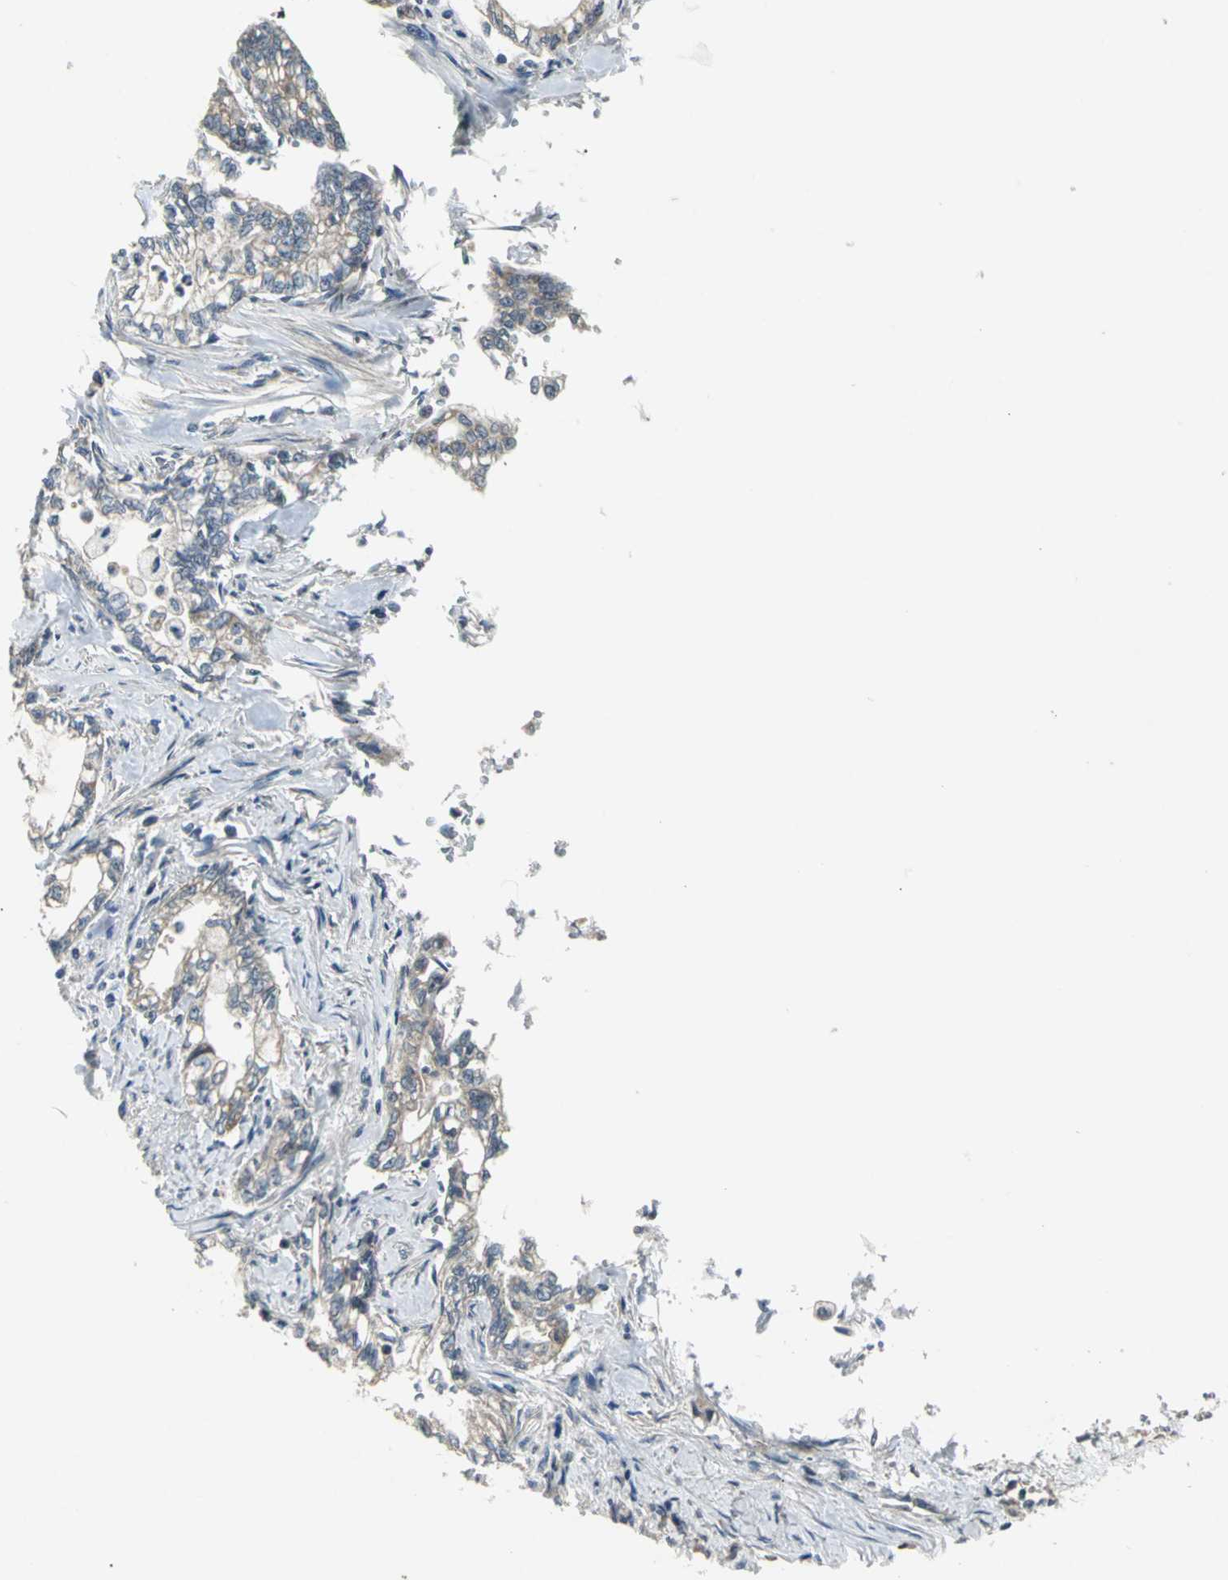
{"staining": {"intensity": "weak", "quantity": "25%-75%", "location": "cytoplasmic/membranous"}, "tissue": "pancreatic cancer", "cell_type": "Tumor cells", "image_type": "cancer", "snomed": [{"axis": "morphology", "description": "Normal tissue, NOS"}, {"axis": "topography", "description": "Pancreas"}], "caption": "The image exhibits a brown stain indicating the presence of a protein in the cytoplasmic/membranous of tumor cells in pancreatic cancer.", "gene": "JADE3", "patient": {"sex": "male", "age": 42}}